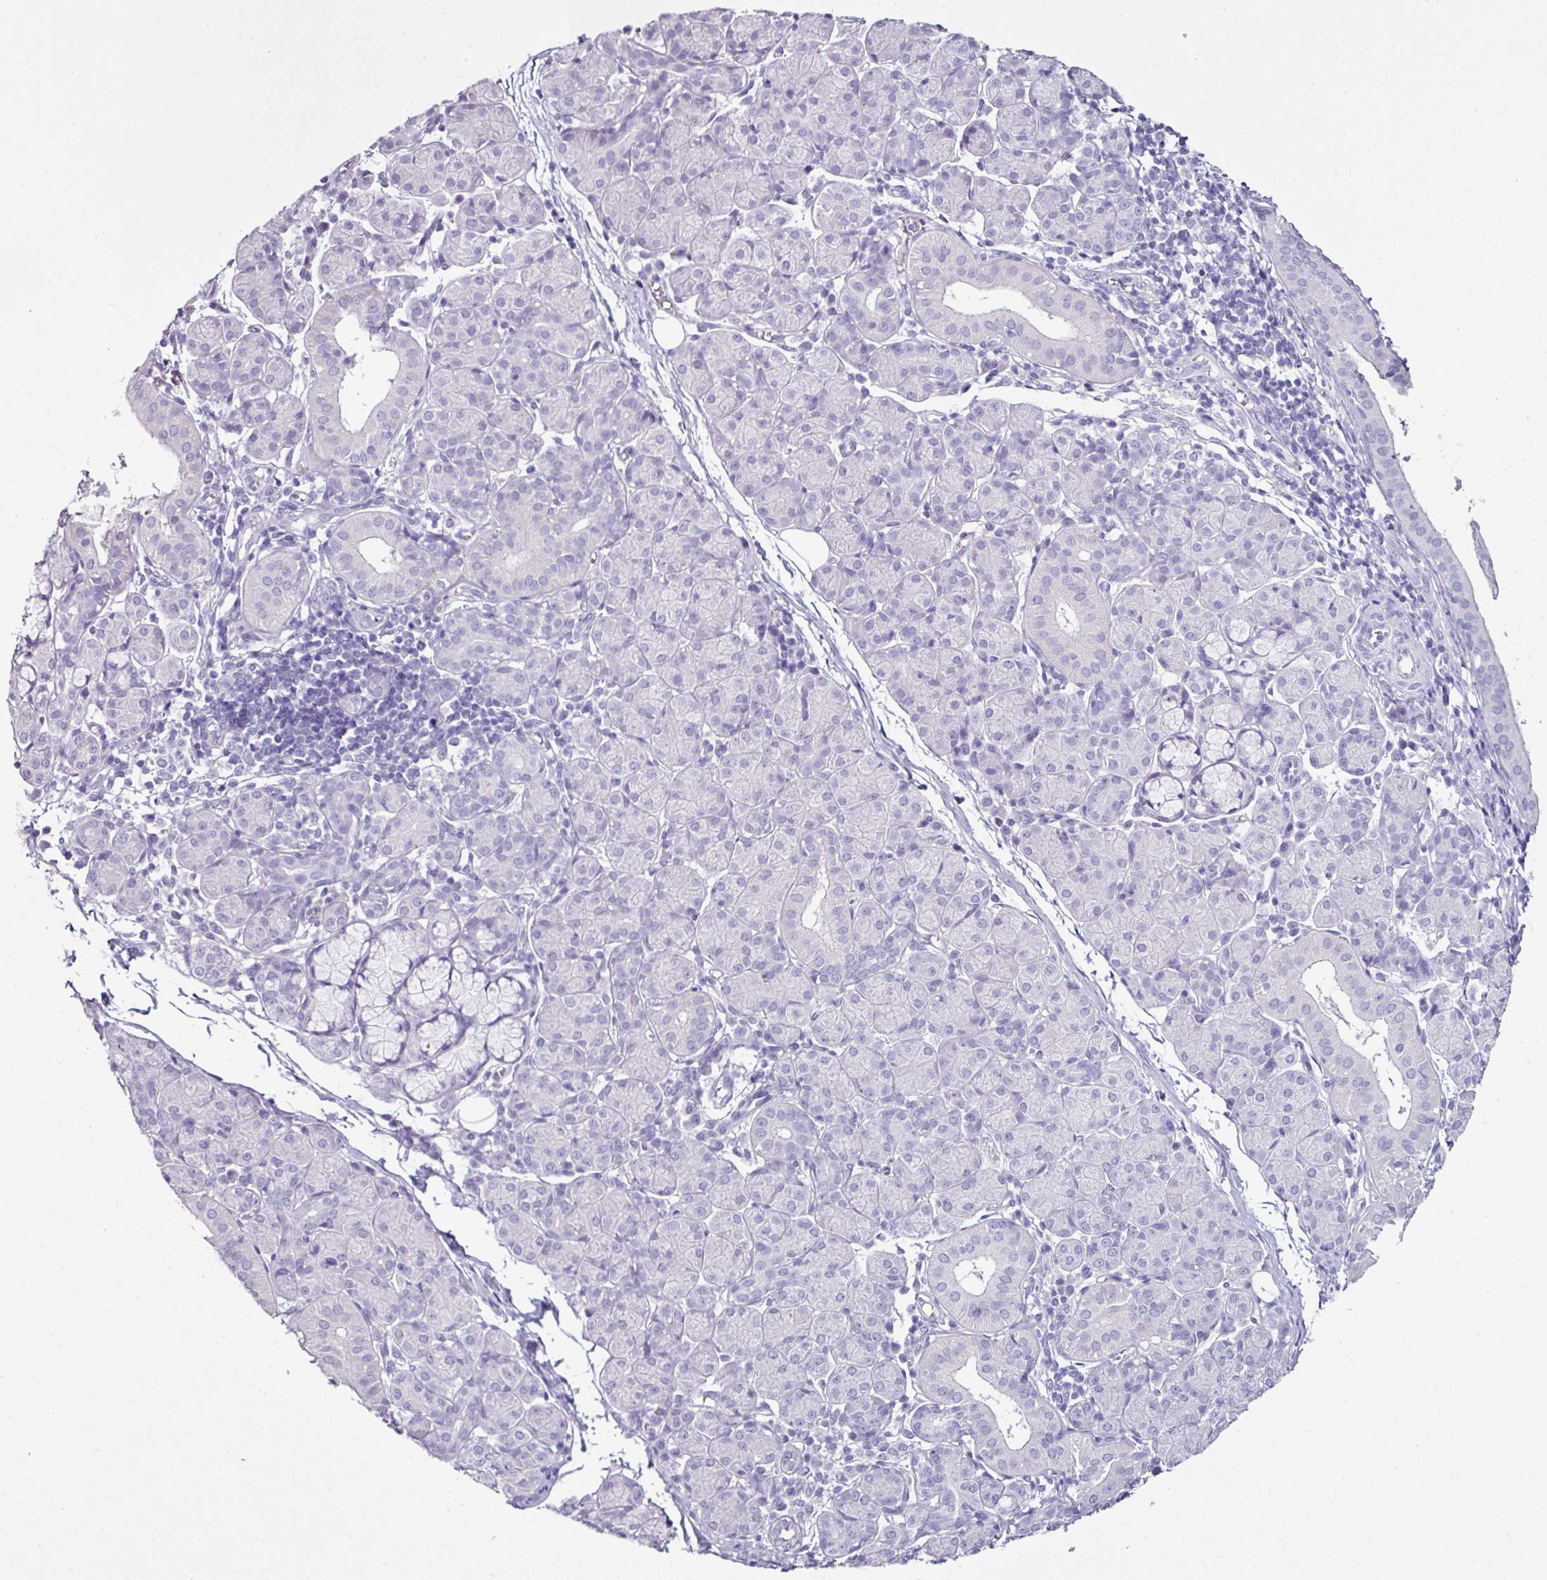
{"staining": {"intensity": "negative", "quantity": "none", "location": "none"}, "tissue": "salivary gland", "cell_type": "Glandular cells", "image_type": "normal", "snomed": [{"axis": "morphology", "description": "Normal tissue, NOS"}, {"axis": "morphology", "description": "Inflammation, NOS"}, {"axis": "topography", "description": "Lymph node"}, {"axis": "topography", "description": "Salivary gland"}], "caption": "This is an immunohistochemistry photomicrograph of normal salivary gland. There is no positivity in glandular cells.", "gene": "GLP2R", "patient": {"sex": "male", "age": 3}}